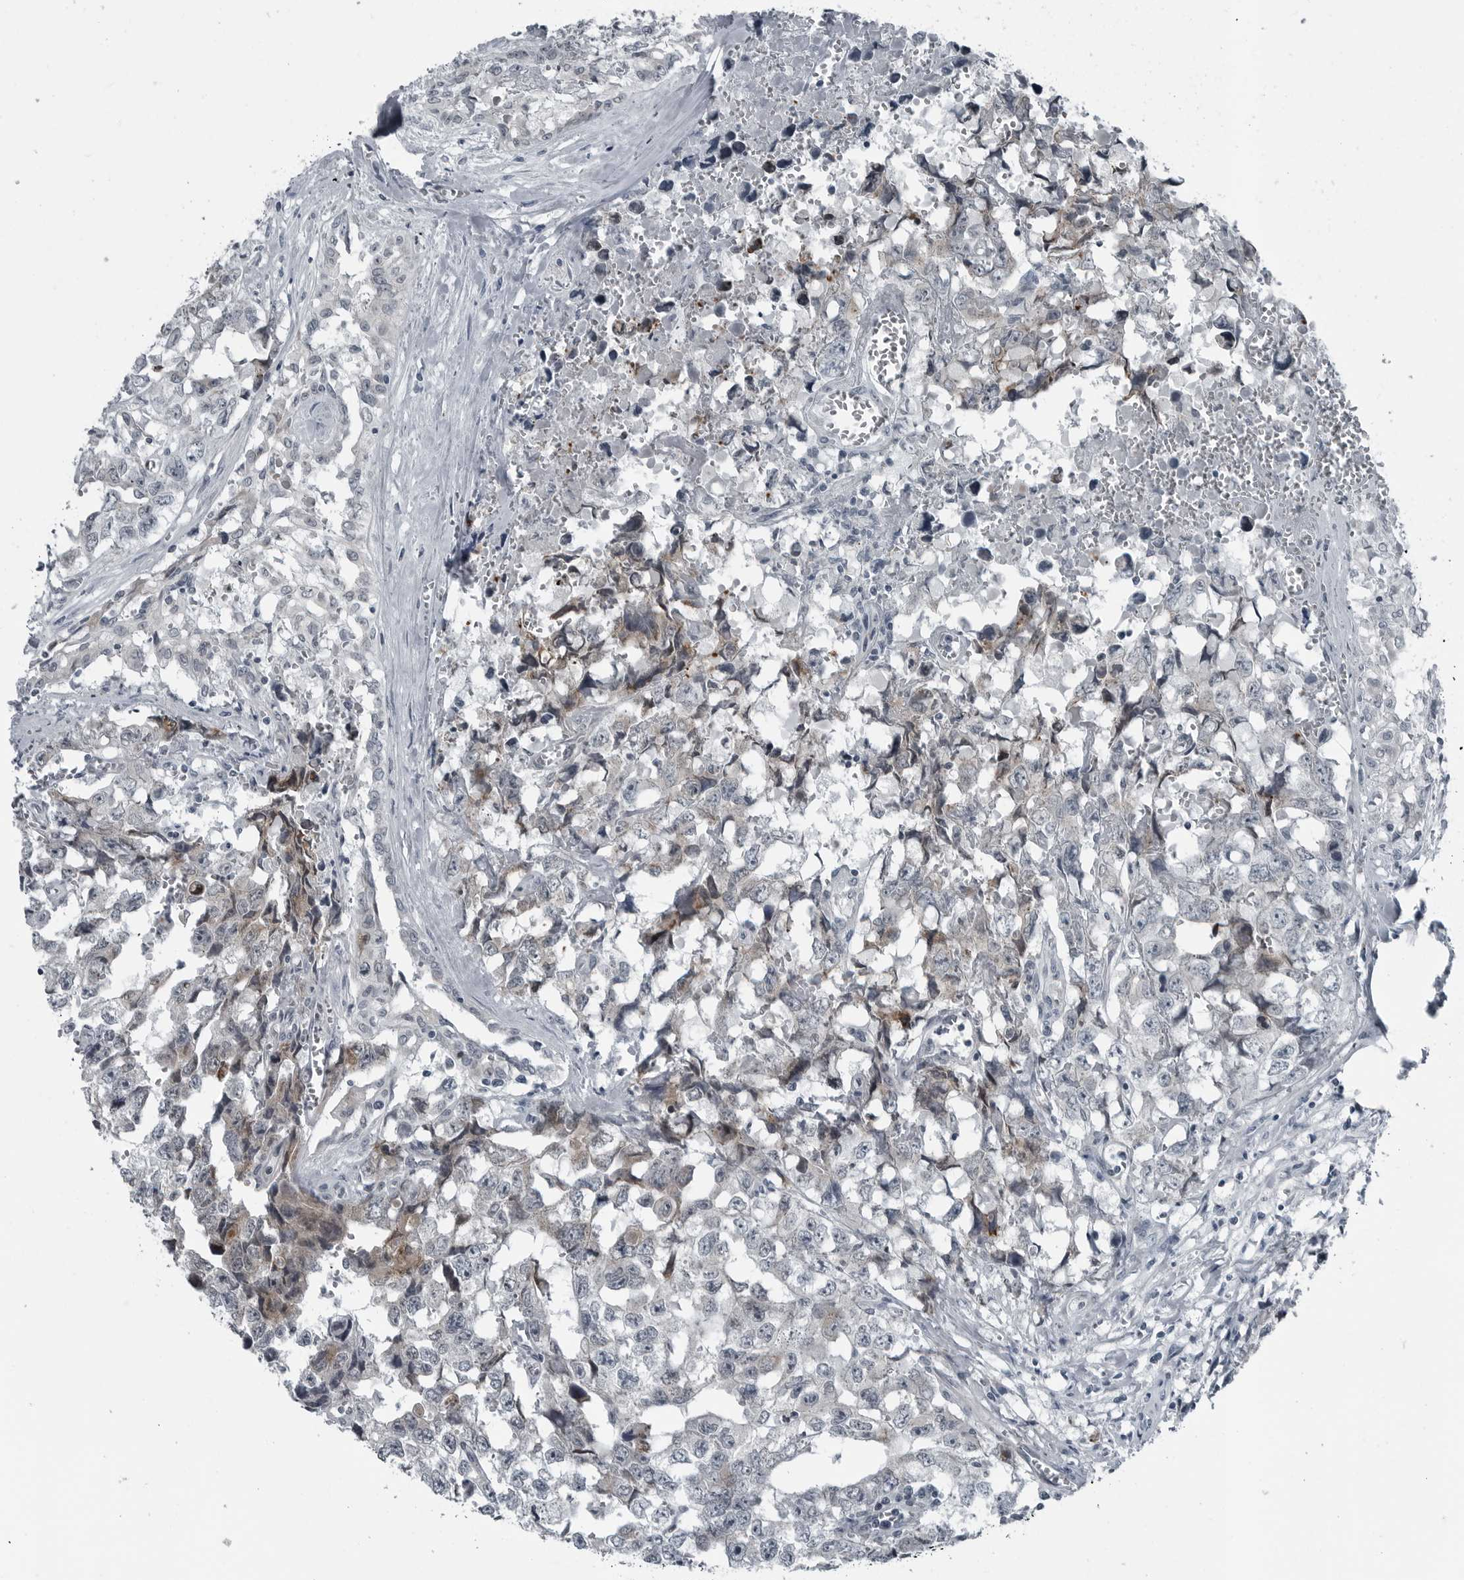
{"staining": {"intensity": "negative", "quantity": "none", "location": "none"}, "tissue": "testis cancer", "cell_type": "Tumor cells", "image_type": "cancer", "snomed": [{"axis": "morphology", "description": "Carcinoma, Embryonal, NOS"}, {"axis": "topography", "description": "Testis"}], "caption": "This is a photomicrograph of IHC staining of testis embryonal carcinoma, which shows no staining in tumor cells. (DAB immunohistochemistry (IHC) visualized using brightfield microscopy, high magnification).", "gene": "DNAAF11", "patient": {"sex": "male", "age": 31}}